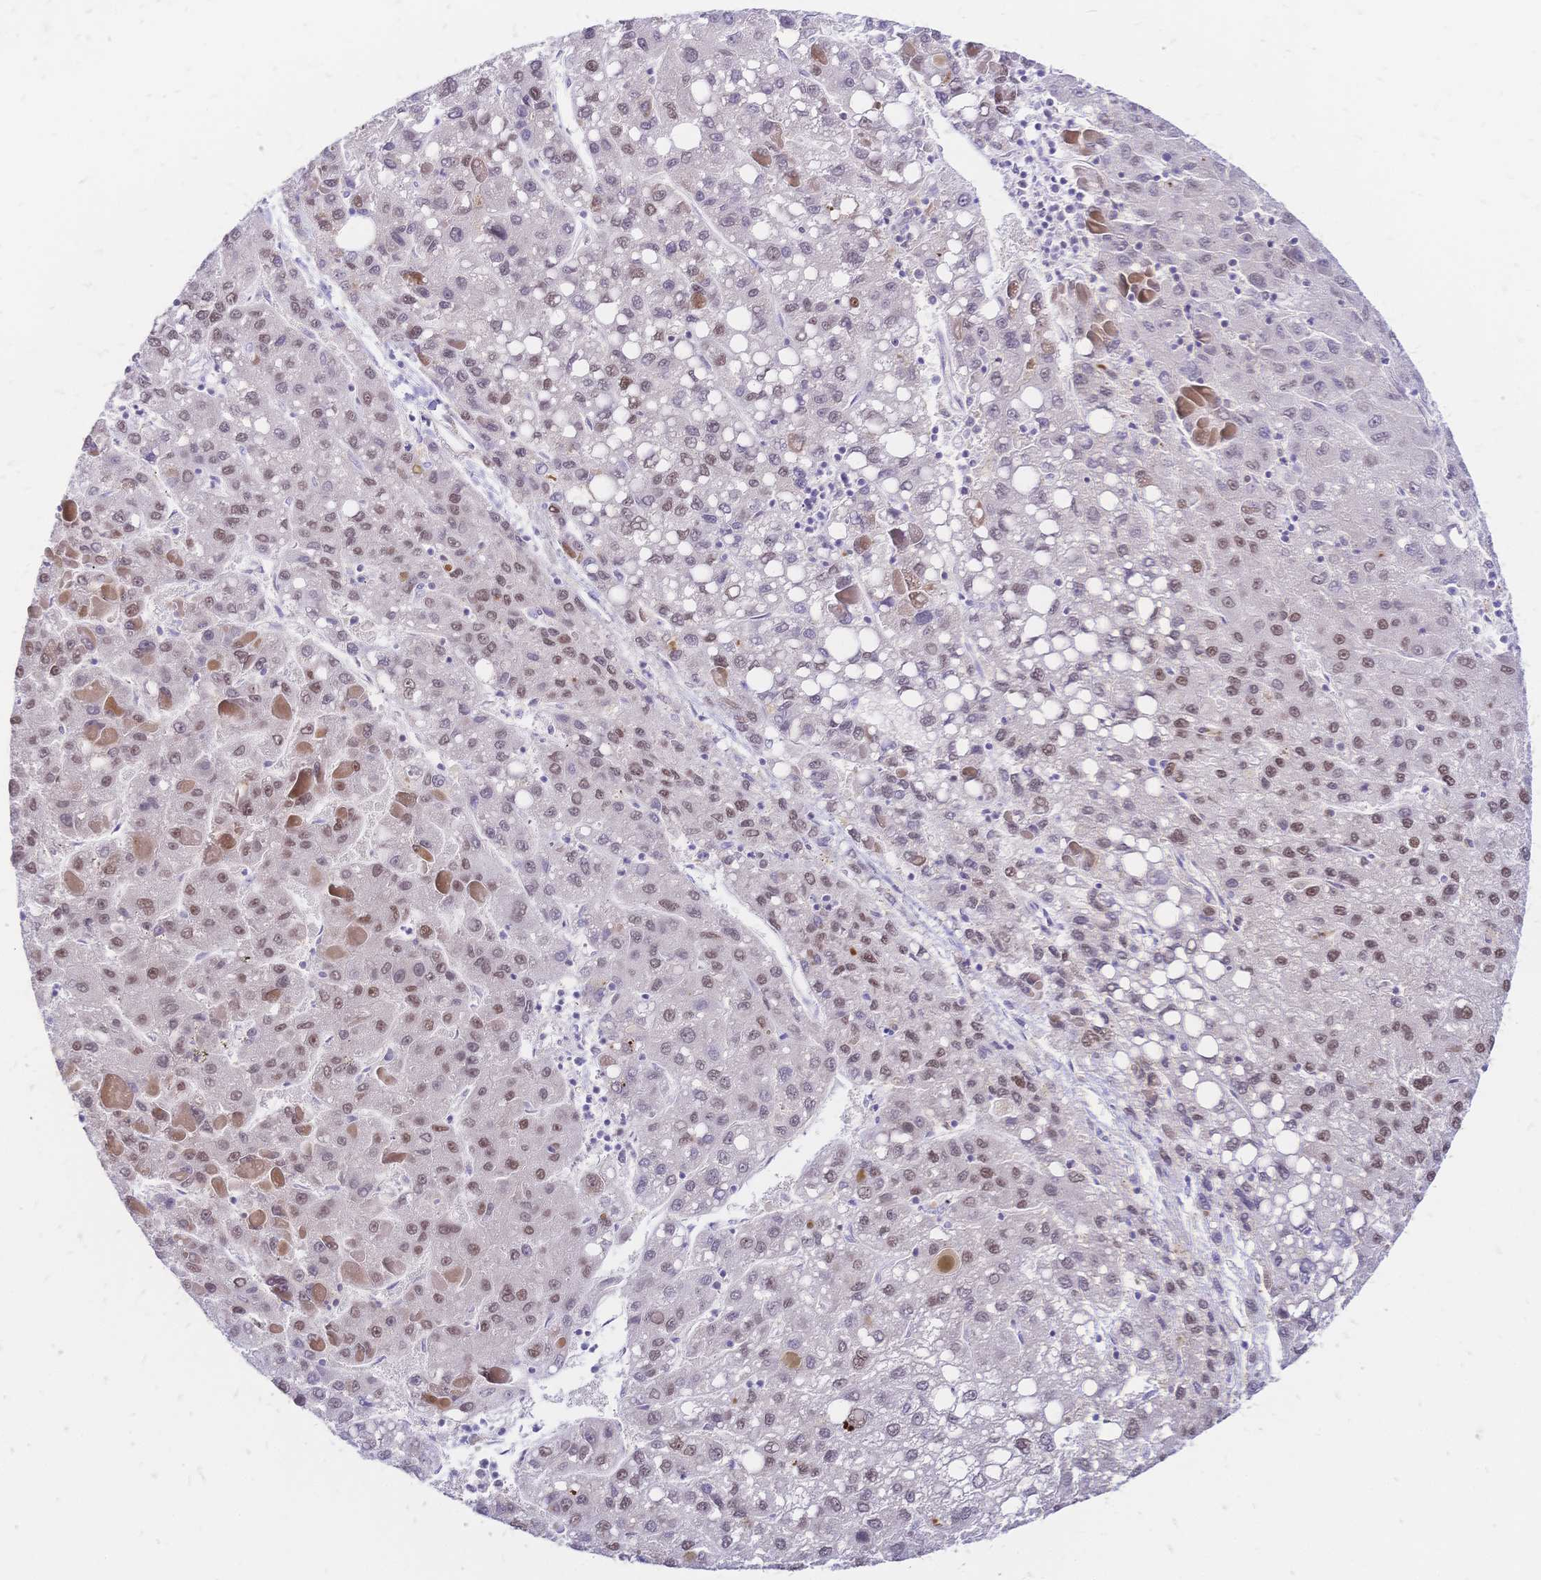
{"staining": {"intensity": "moderate", "quantity": "25%-75%", "location": "nuclear"}, "tissue": "liver cancer", "cell_type": "Tumor cells", "image_type": "cancer", "snomed": [{"axis": "morphology", "description": "Carcinoma, Hepatocellular, NOS"}, {"axis": "topography", "description": "Liver"}], "caption": "Human liver cancer (hepatocellular carcinoma) stained with a brown dye demonstrates moderate nuclear positive staining in approximately 25%-75% of tumor cells.", "gene": "NFIC", "patient": {"sex": "female", "age": 82}}